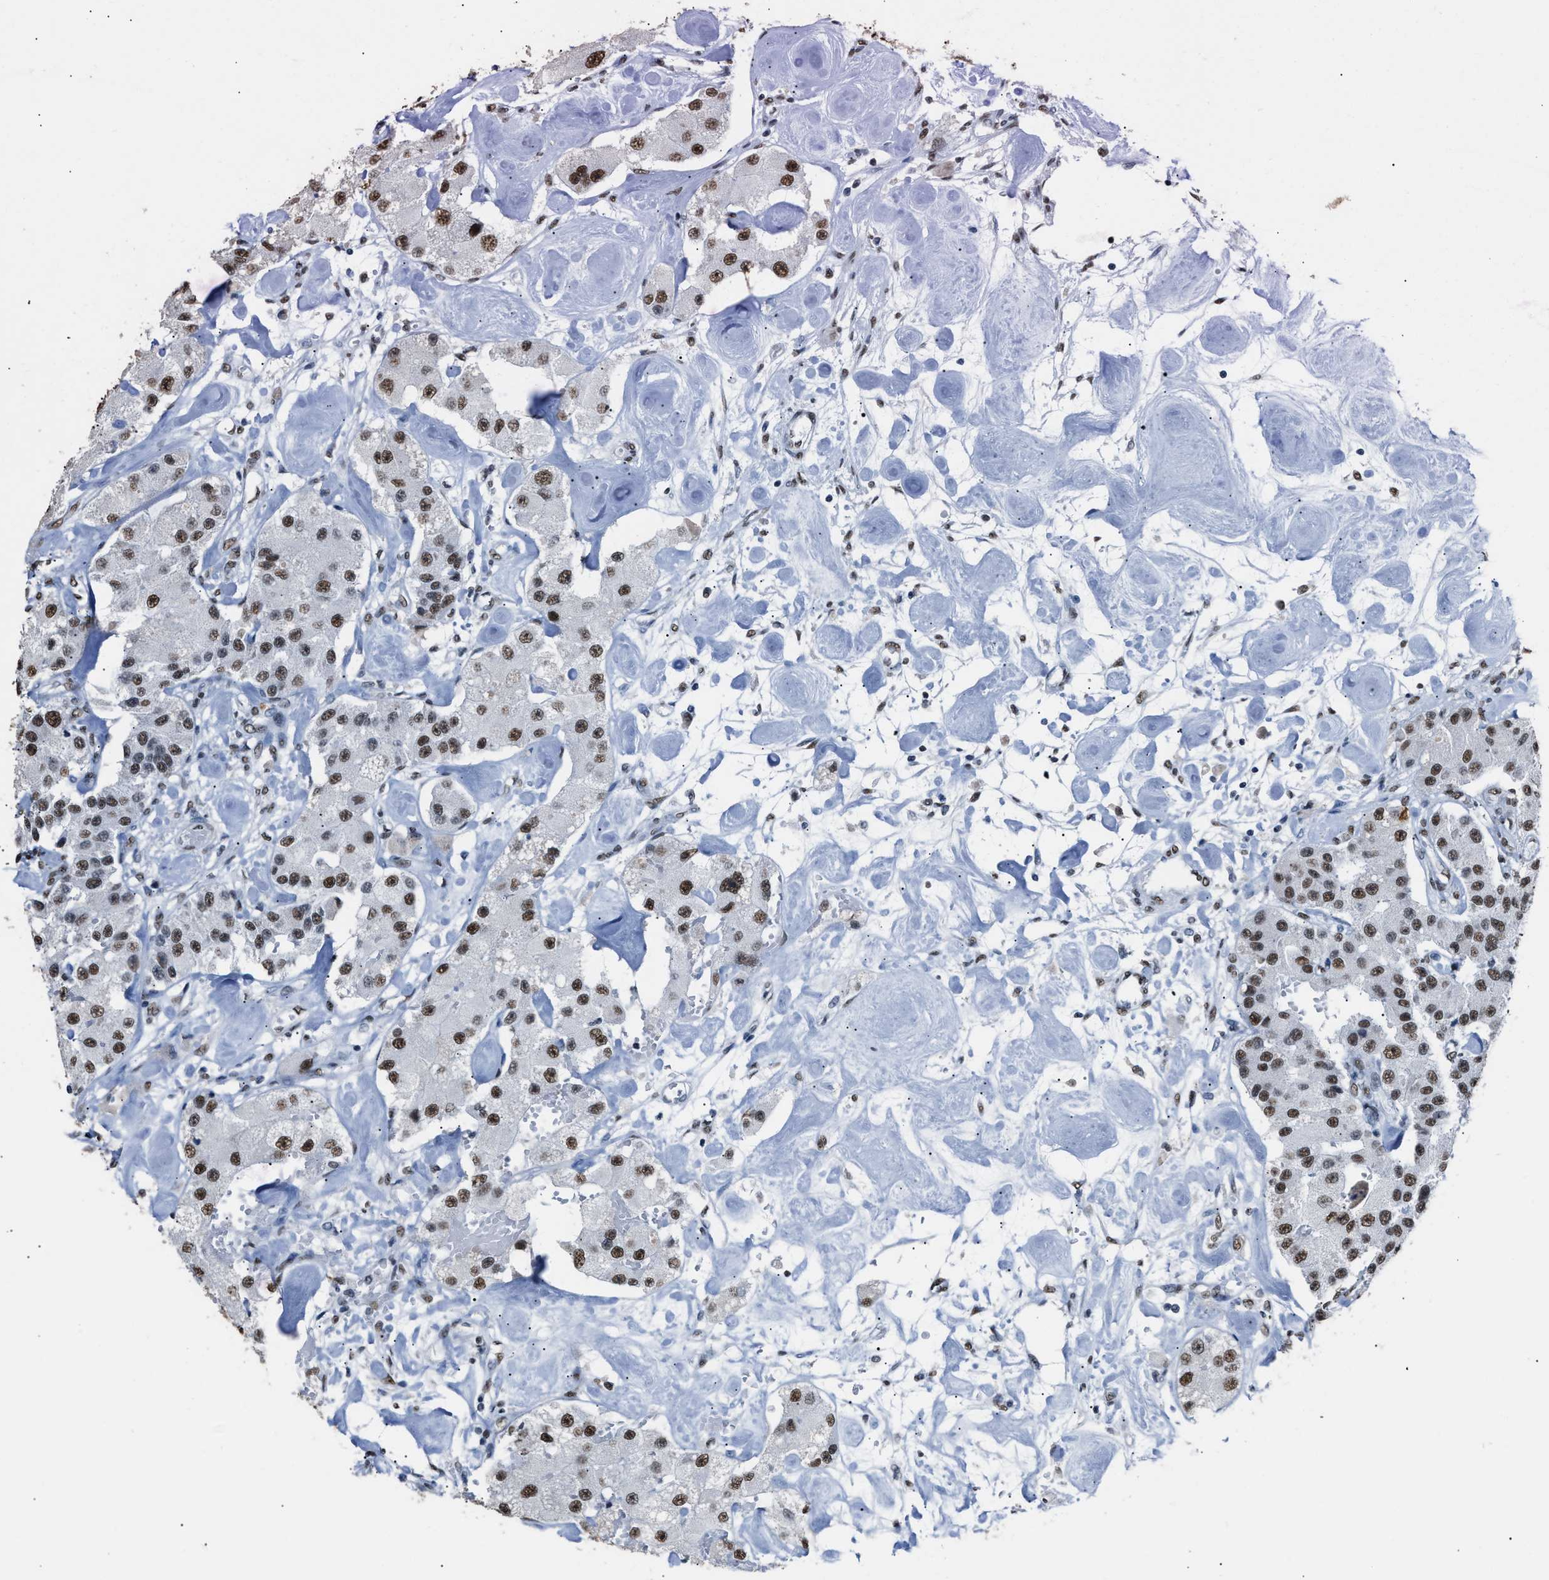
{"staining": {"intensity": "moderate", "quantity": ">75%", "location": "nuclear"}, "tissue": "carcinoid", "cell_type": "Tumor cells", "image_type": "cancer", "snomed": [{"axis": "morphology", "description": "Carcinoid, malignant, NOS"}, {"axis": "topography", "description": "Pancreas"}], "caption": "Immunohistochemistry (DAB) staining of malignant carcinoid exhibits moderate nuclear protein expression in approximately >75% of tumor cells.", "gene": "CCAR2", "patient": {"sex": "male", "age": 41}}